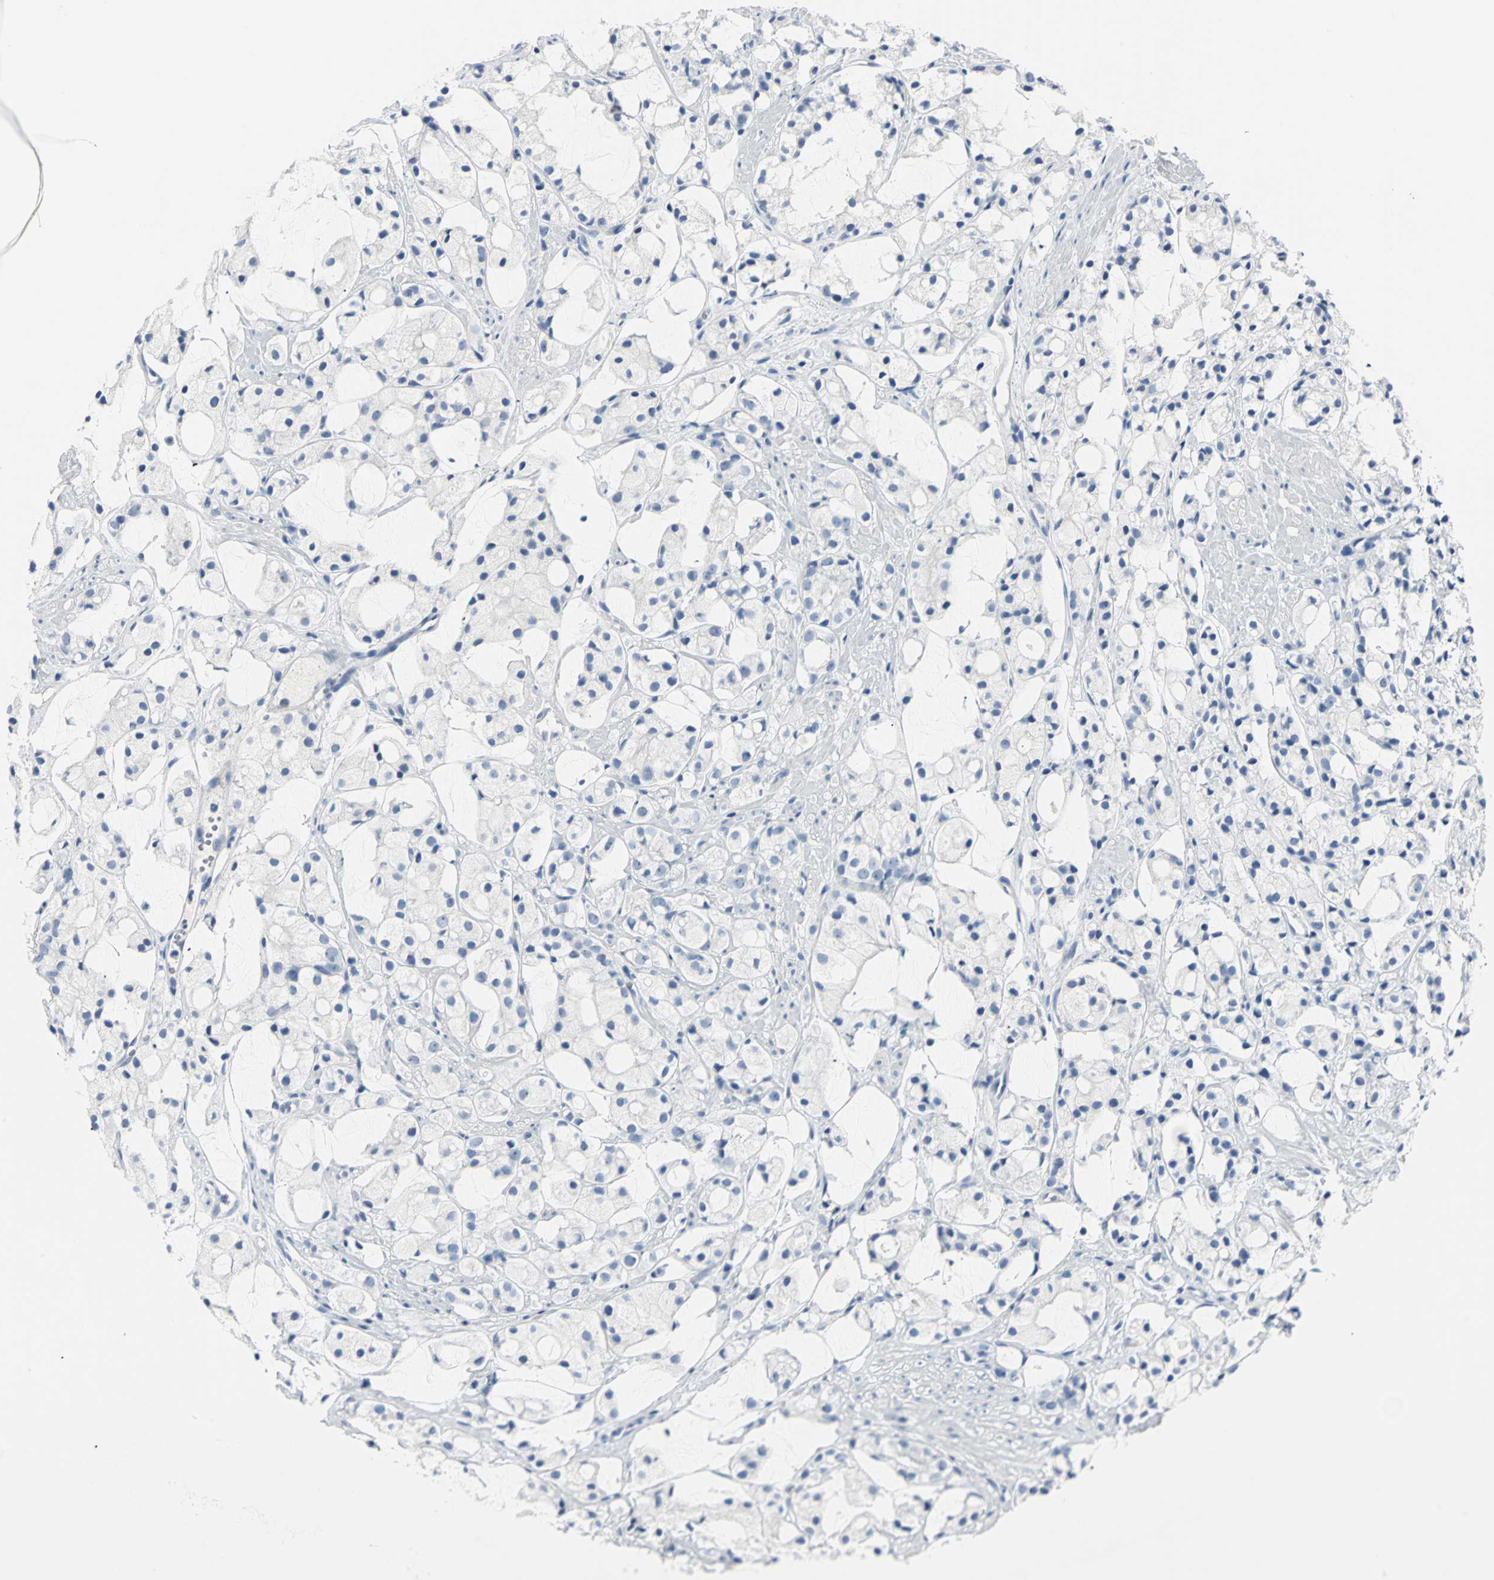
{"staining": {"intensity": "negative", "quantity": "none", "location": "none"}, "tissue": "prostate cancer", "cell_type": "Tumor cells", "image_type": "cancer", "snomed": [{"axis": "morphology", "description": "Adenocarcinoma, High grade"}, {"axis": "topography", "description": "Prostate"}], "caption": "DAB immunohistochemical staining of human adenocarcinoma (high-grade) (prostate) reveals no significant positivity in tumor cells. (DAB IHC with hematoxylin counter stain).", "gene": "RIPOR1", "patient": {"sex": "male", "age": 85}}